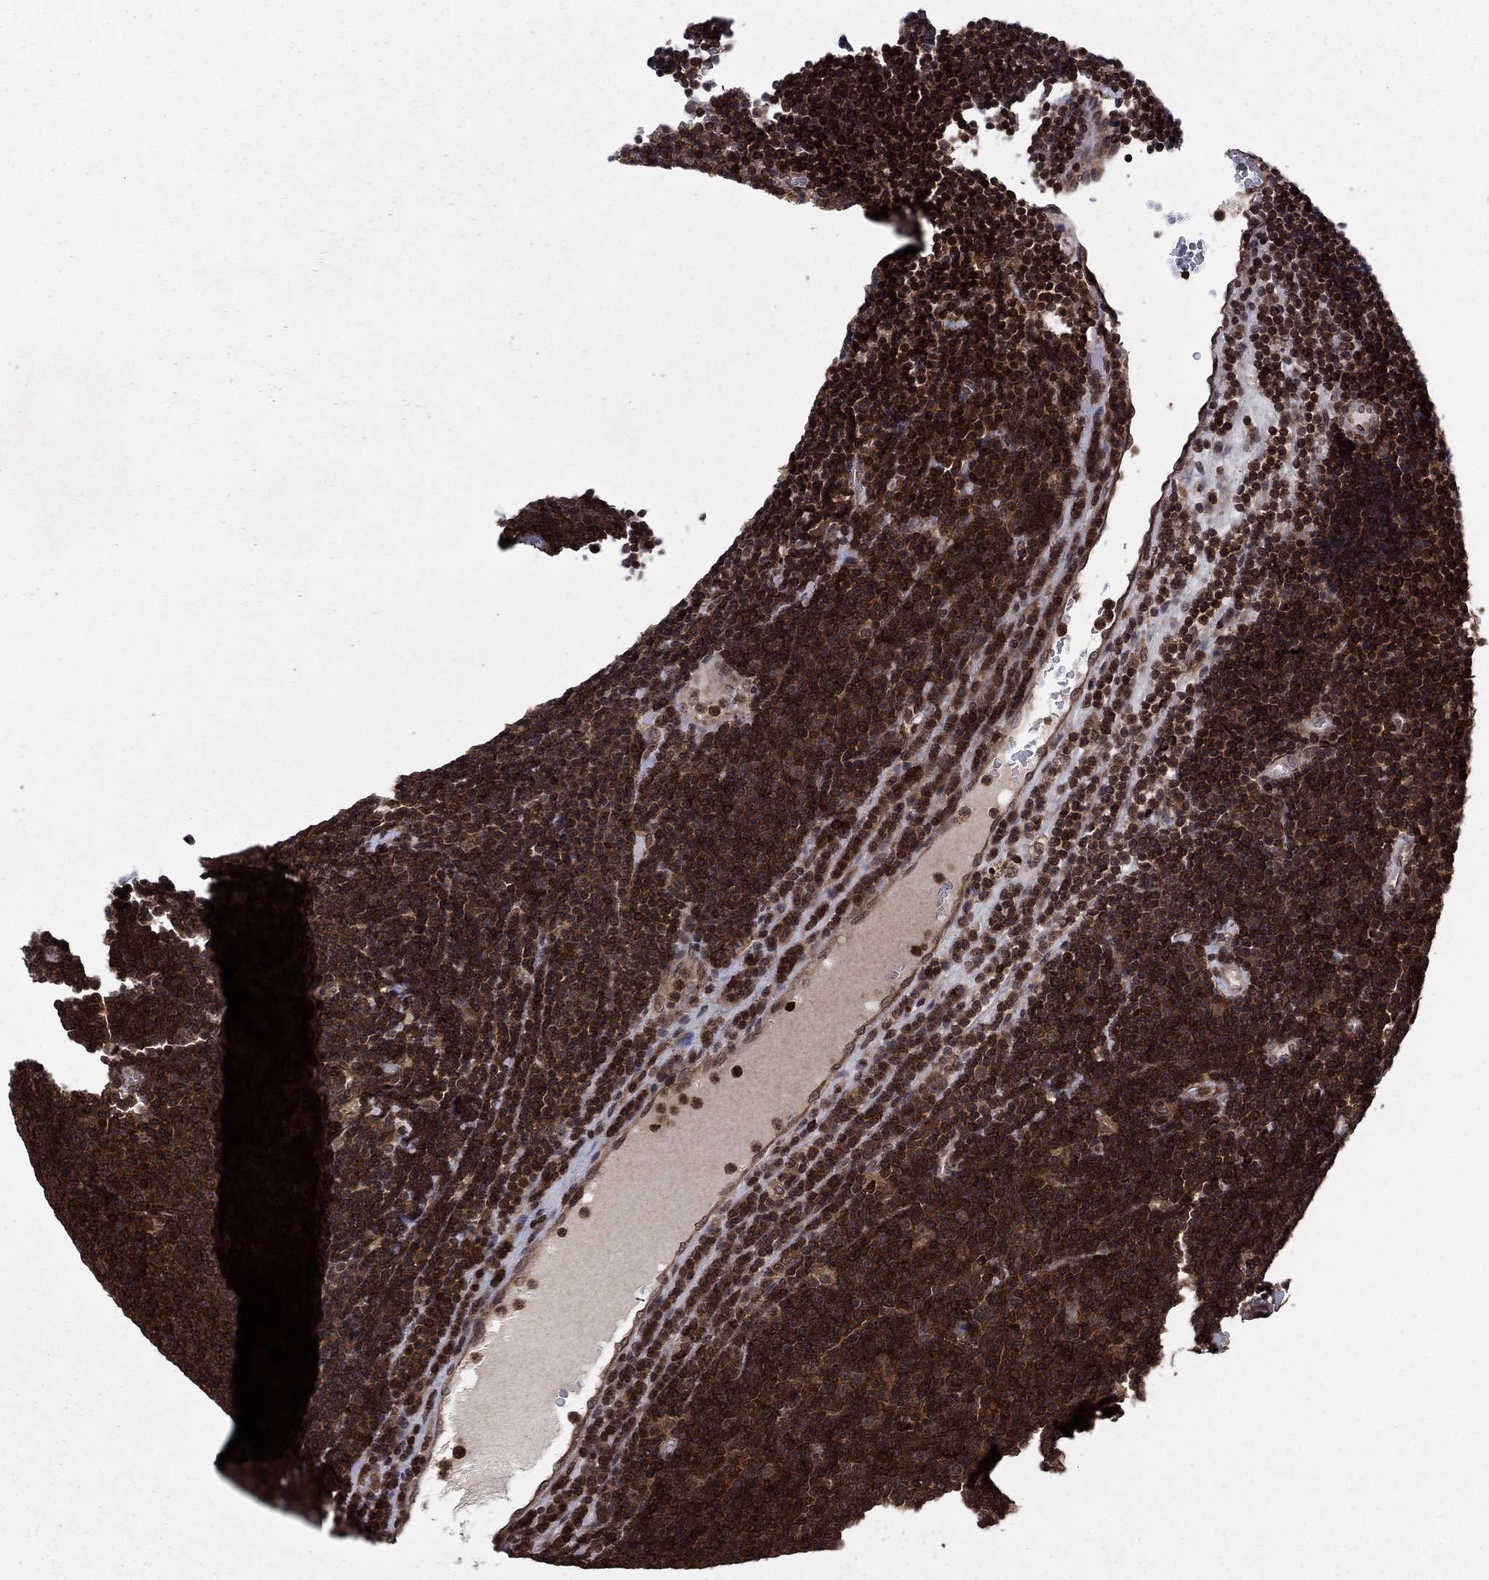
{"staining": {"intensity": "strong", "quantity": ">75%", "location": "cytoplasmic/membranous"}, "tissue": "lymphoma", "cell_type": "Tumor cells", "image_type": "cancer", "snomed": [{"axis": "morphology", "description": "Malignant lymphoma, non-Hodgkin's type, Low grade"}, {"axis": "topography", "description": "Brain"}], "caption": "An image showing strong cytoplasmic/membranous staining in about >75% of tumor cells in lymphoma, as visualized by brown immunohistochemical staining.", "gene": "SSX2IP", "patient": {"sex": "female", "age": 66}}